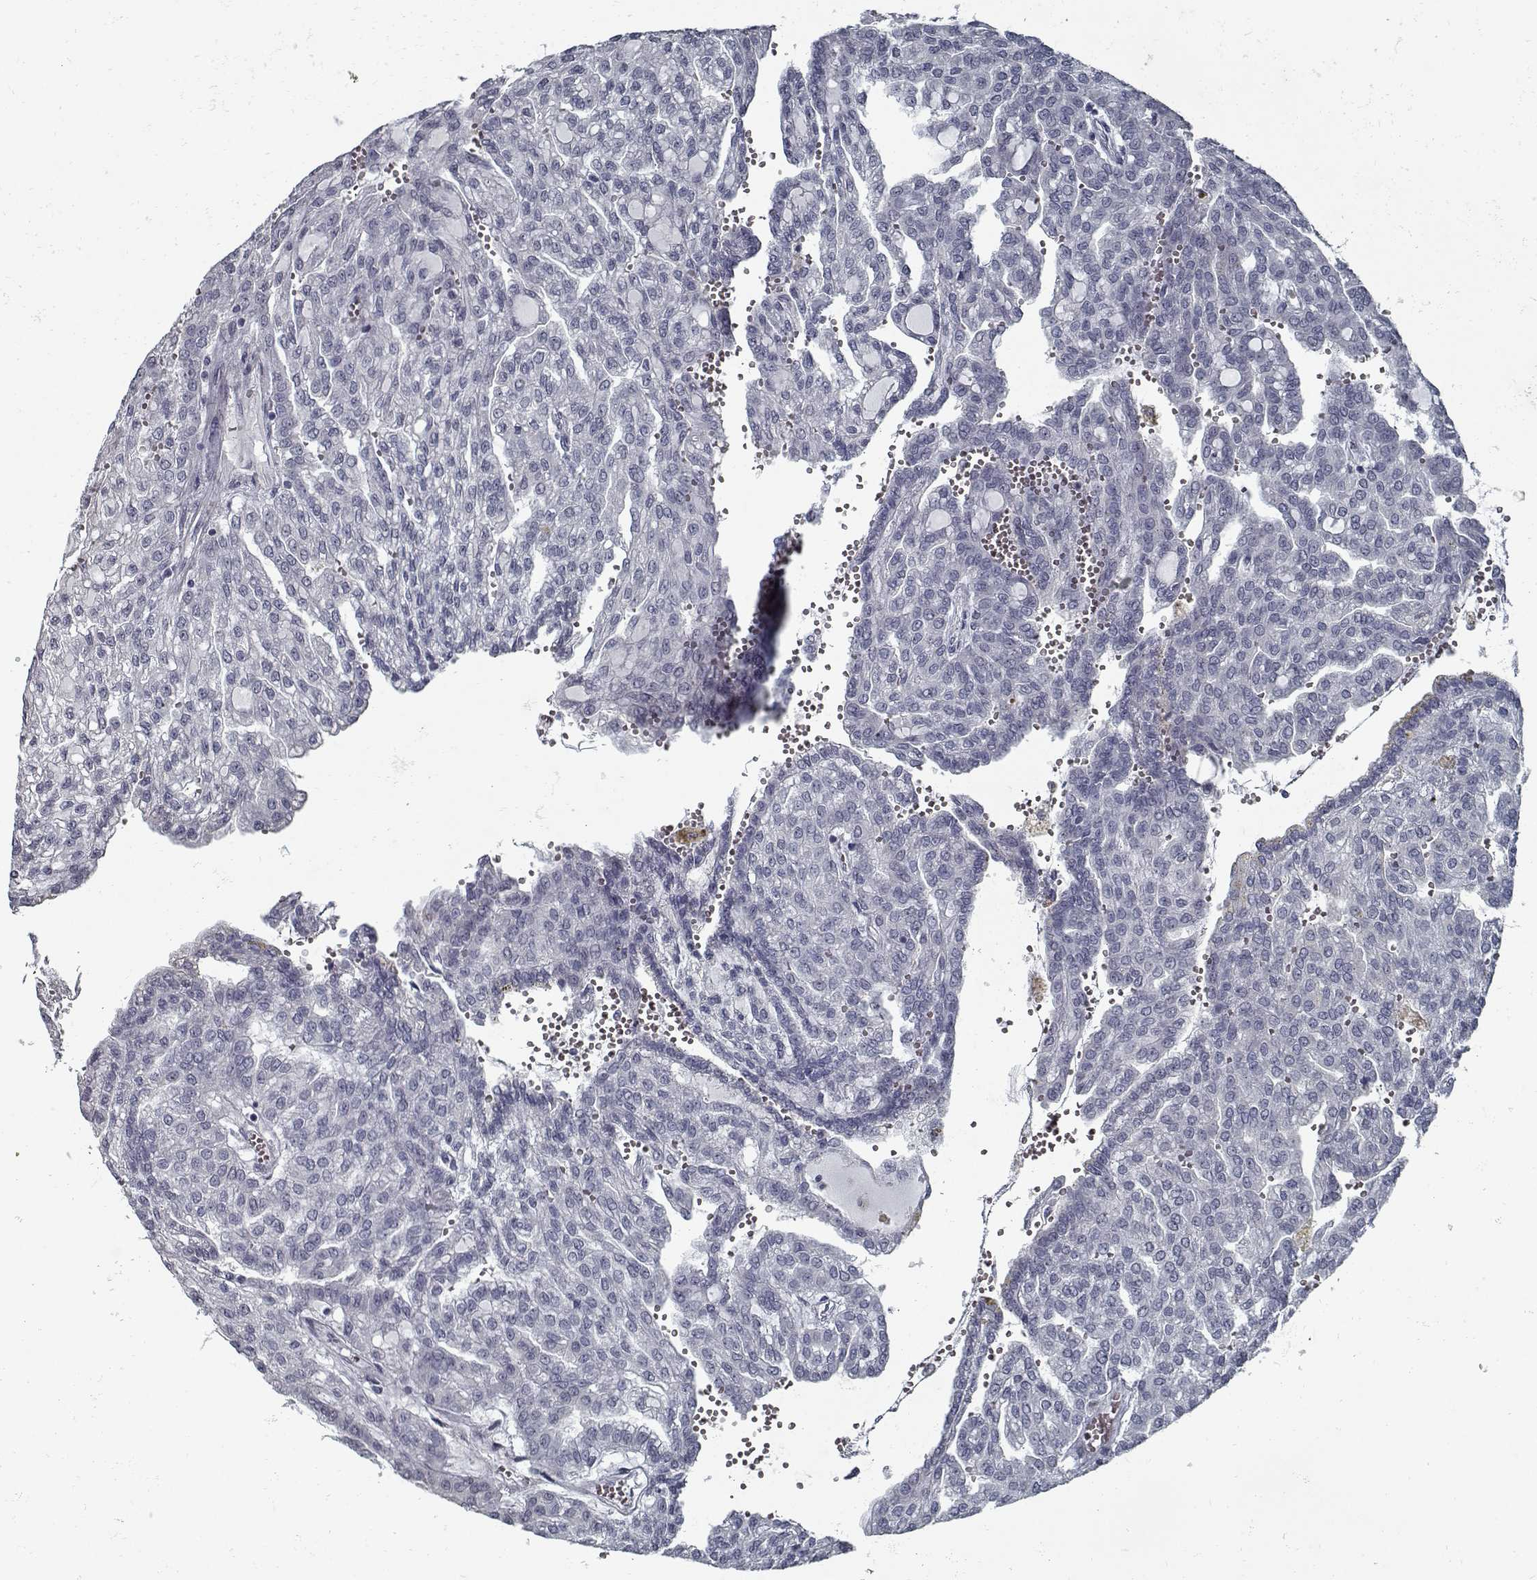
{"staining": {"intensity": "negative", "quantity": "none", "location": "none"}, "tissue": "renal cancer", "cell_type": "Tumor cells", "image_type": "cancer", "snomed": [{"axis": "morphology", "description": "Adenocarcinoma, NOS"}, {"axis": "topography", "description": "Kidney"}], "caption": "A histopathology image of human renal cancer is negative for staining in tumor cells.", "gene": "GAD2", "patient": {"sex": "male", "age": 63}}